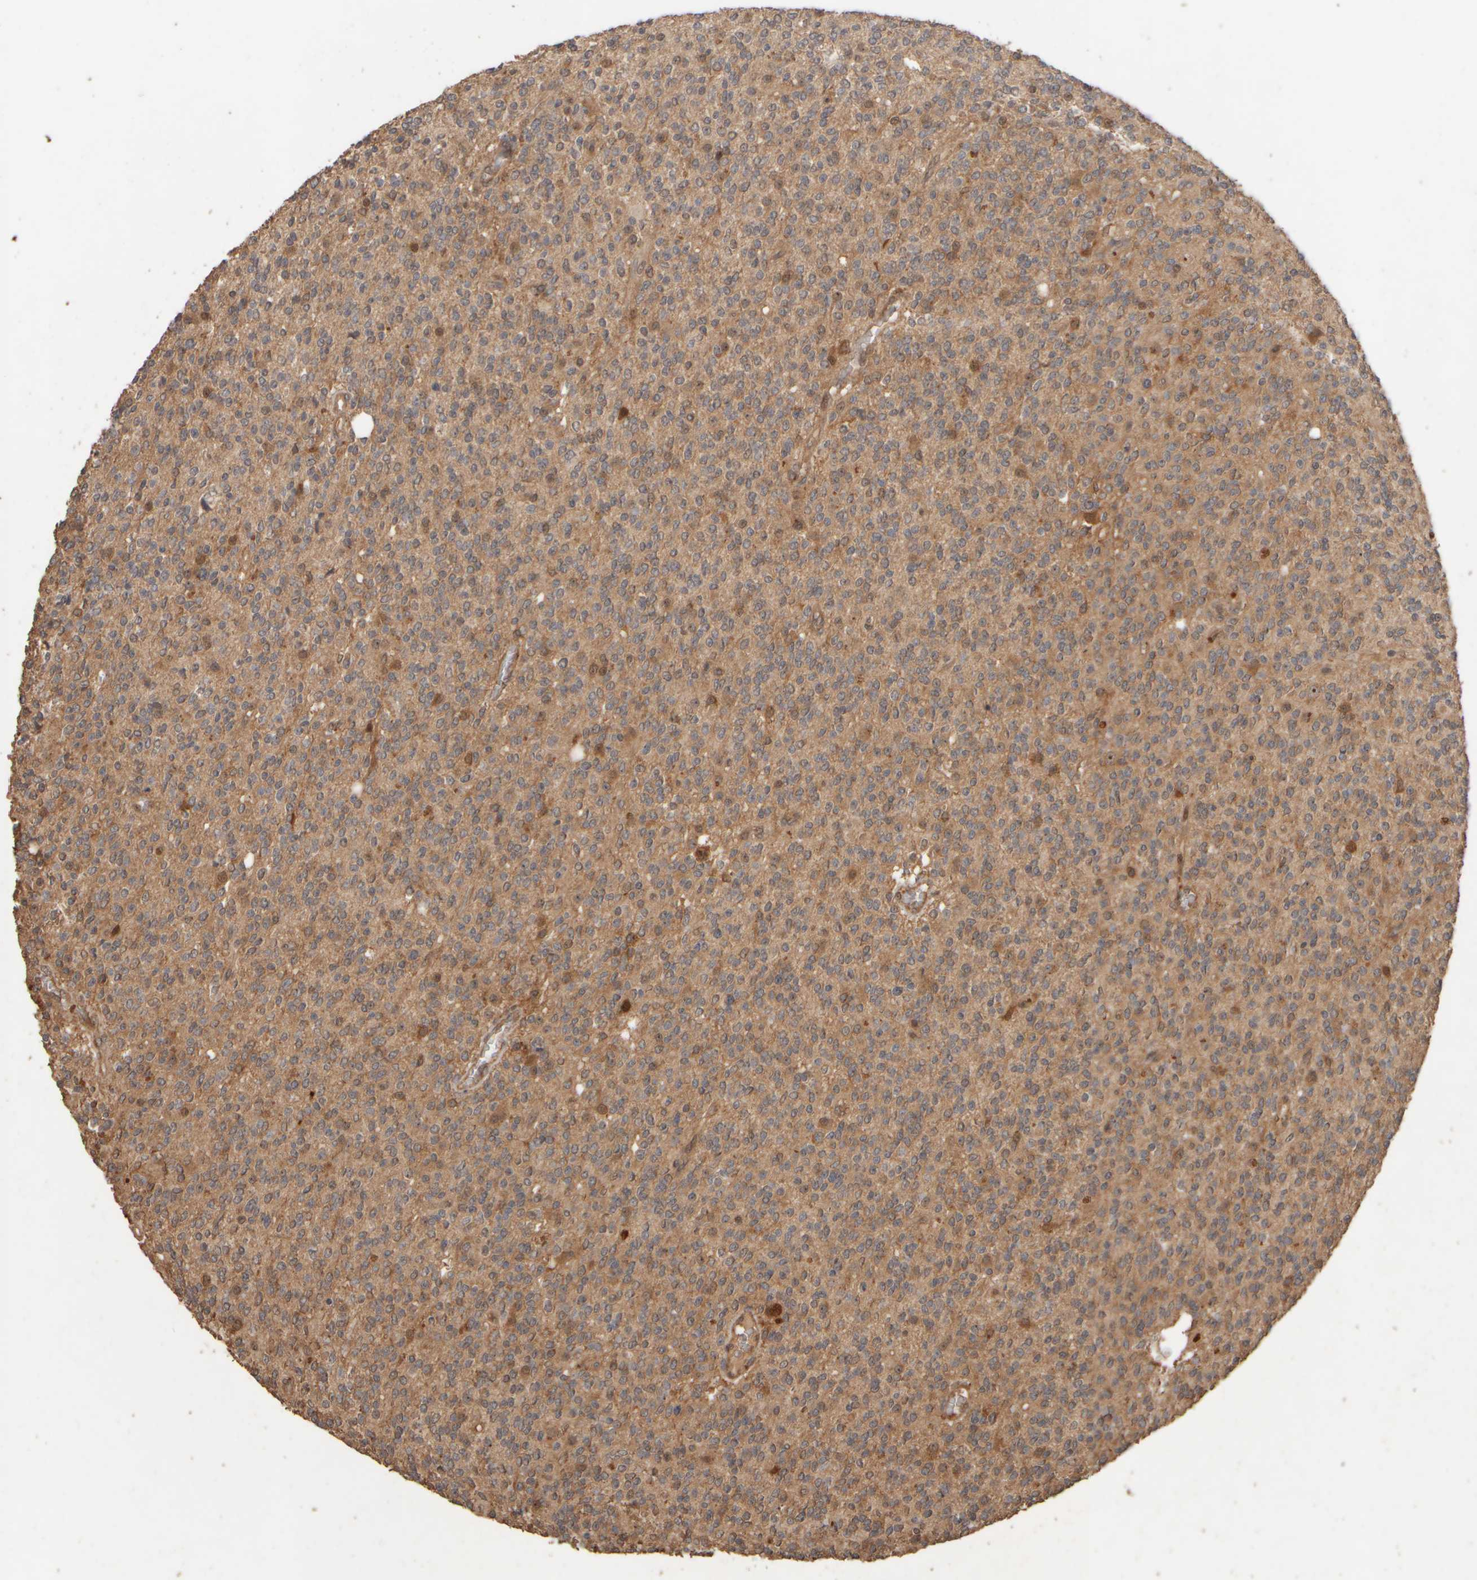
{"staining": {"intensity": "moderate", "quantity": ">75%", "location": "cytoplasmic/membranous"}, "tissue": "glioma", "cell_type": "Tumor cells", "image_type": "cancer", "snomed": [{"axis": "morphology", "description": "Glioma, malignant, High grade"}, {"axis": "topography", "description": "Brain"}], "caption": "Malignant glioma (high-grade) was stained to show a protein in brown. There is medium levels of moderate cytoplasmic/membranous positivity in about >75% of tumor cells.", "gene": "SPHK1", "patient": {"sex": "male", "age": 34}}